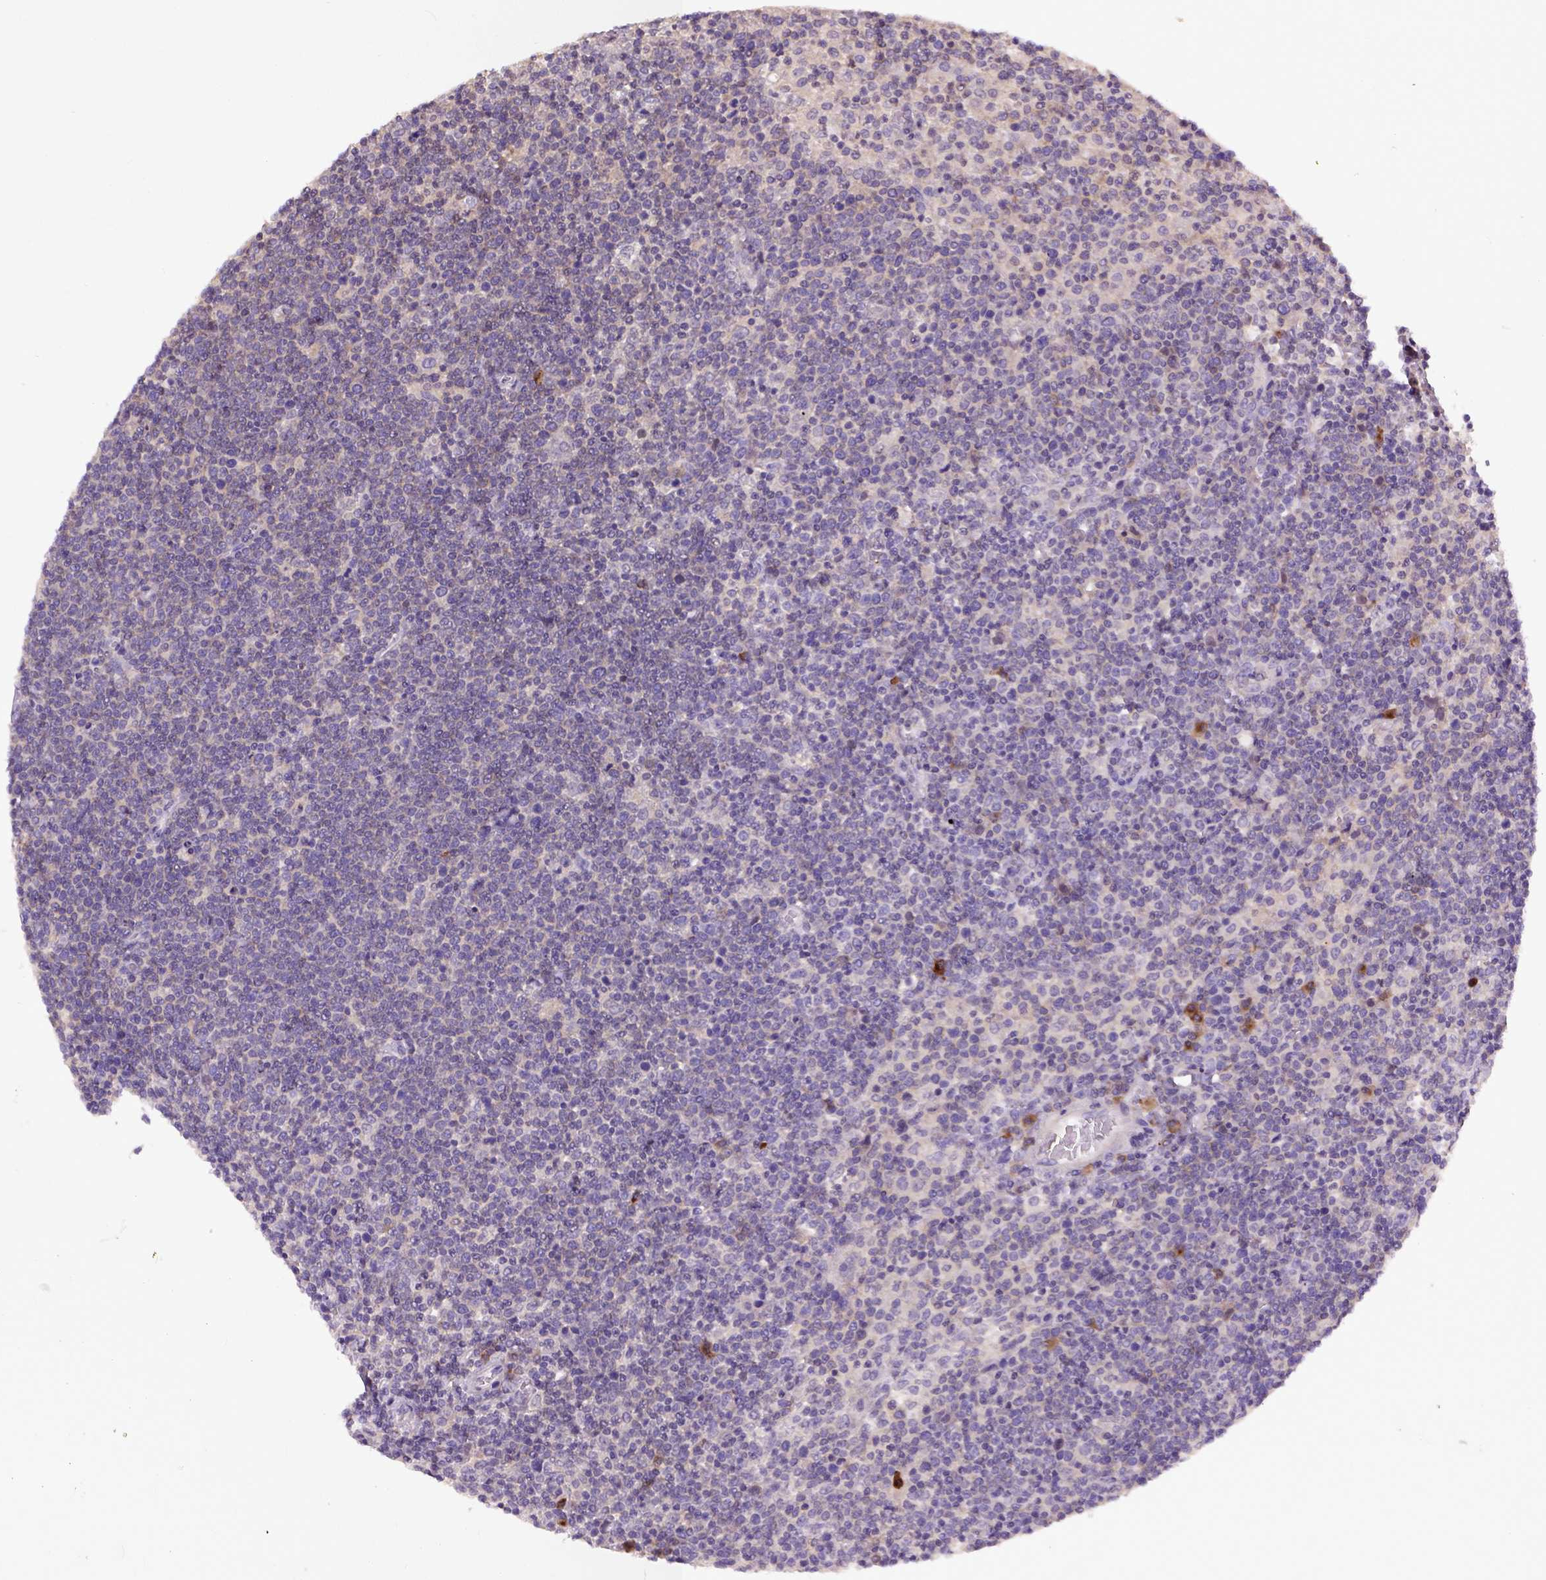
{"staining": {"intensity": "negative", "quantity": "none", "location": "none"}, "tissue": "lymphoma", "cell_type": "Tumor cells", "image_type": "cancer", "snomed": [{"axis": "morphology", "description": "Malignant lymphoma, non-Hodgkin's type, High grade"}, {"axis": "topography", "description": "Lymph node"}], "caption": "High magnification brightfield microscopy of lymphoma stained with DAB (3,3'-diaminobenzidine) (brown) and counterstained with hematoxylin (blue): tumor cells show no significant expression.", "gene": "CPNE1", "patient": {"sex": "male", "age": 61}}